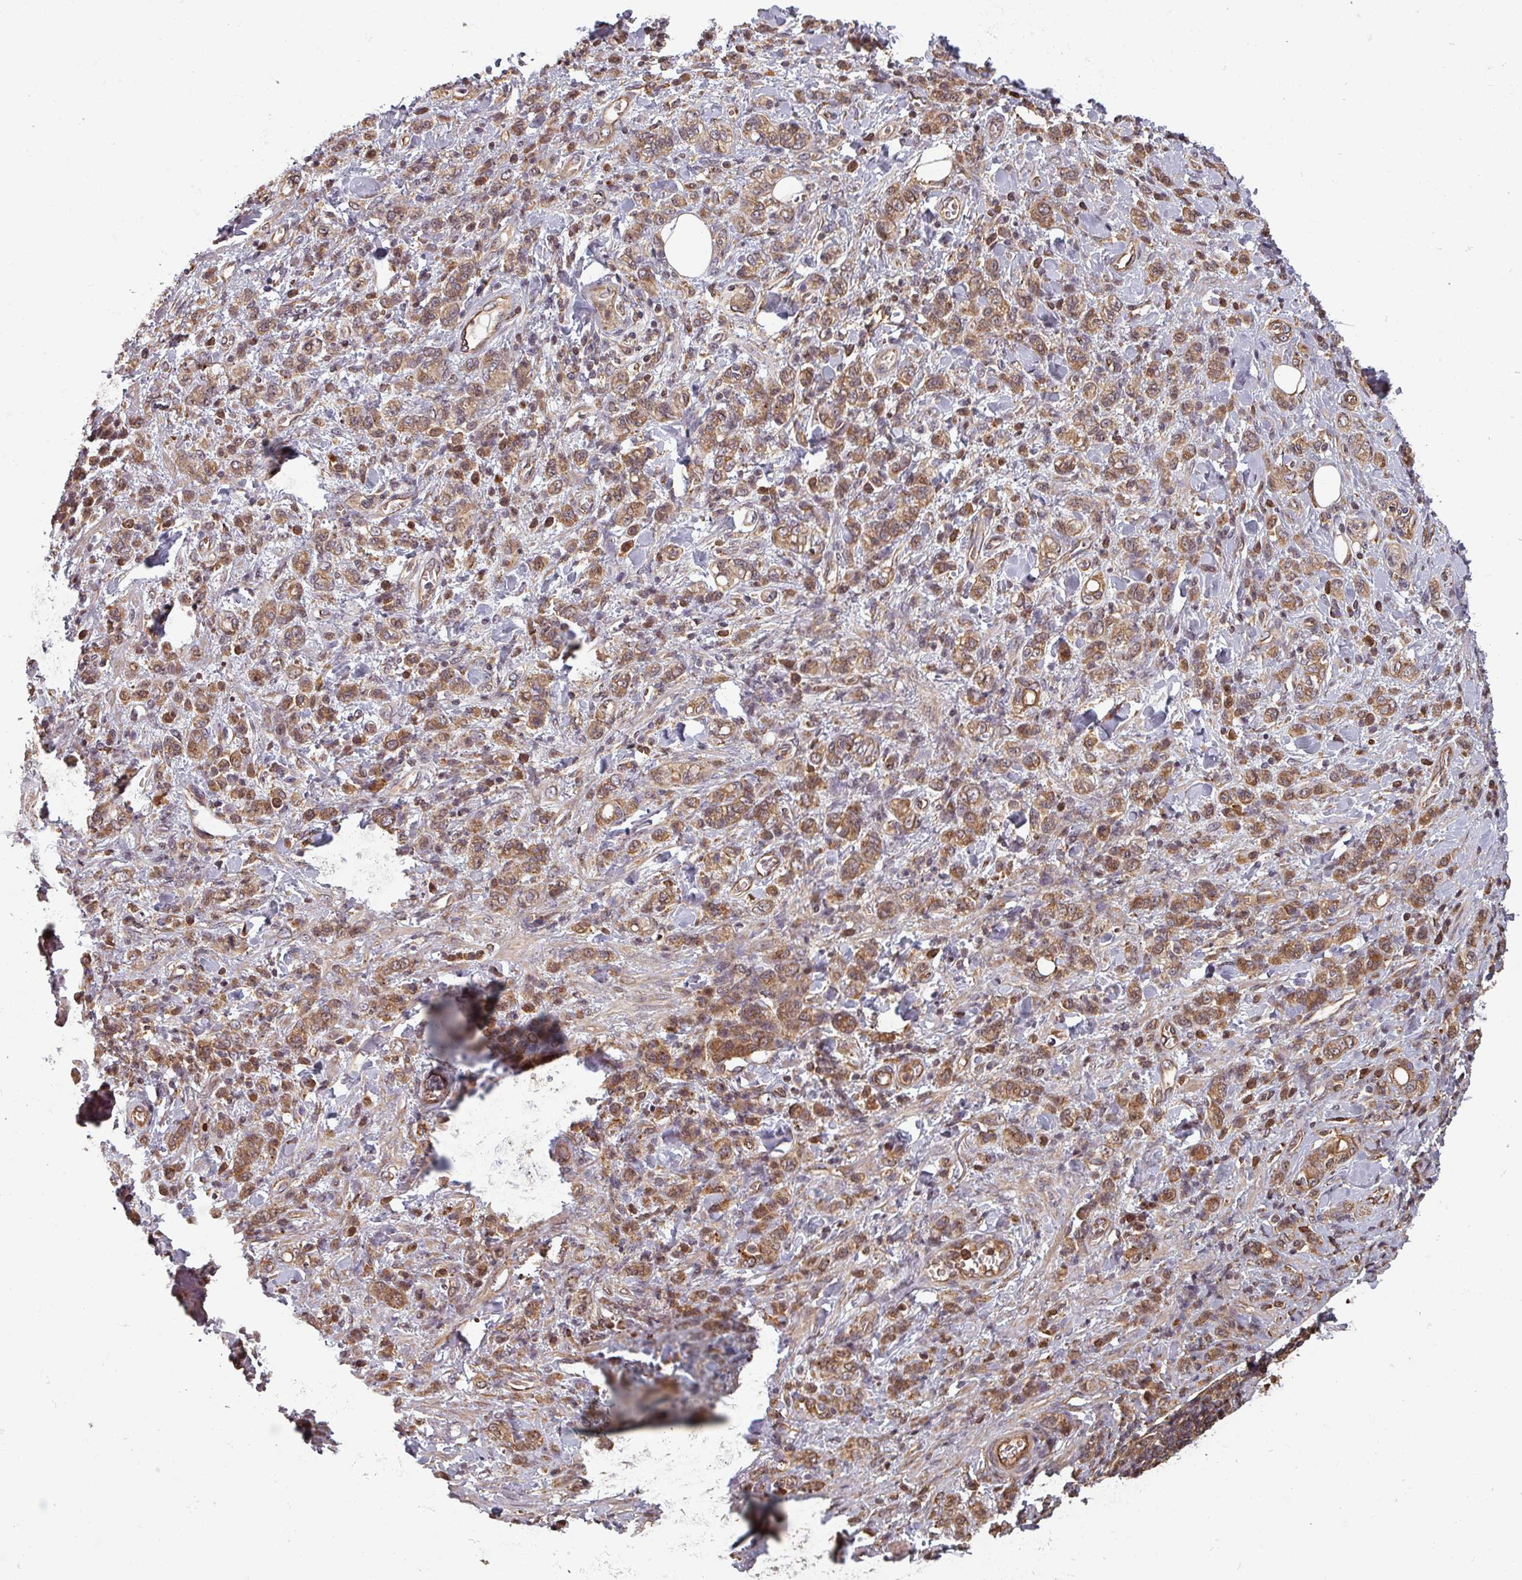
{"staining": {"intensity": "moderate", "quantity": ">75%", "location": "cytoplasmic/membranous,nuclear"}, "tissue": "stomach cancer", "cell_type": "Tumor cells", "image_type": "cancer", "snomed": [{"axis": "morphology", "description": "Adenocarcinoma, NOS"}, {"axis": "topography", "description": "Stomach"}], "caption": "Protein staining by immunohistochemistry reveals moderate cytoplasmic/membranous and nuclear positivity in approximately >75% of tumor cells in adenocarcinoma (stomach). (DAB (3,3'-diaminobenzidine) = brown stain, brightfield microscopy at high magnification).", "gene": "EID1", "patient": {"sex": "male", "age": 77}}